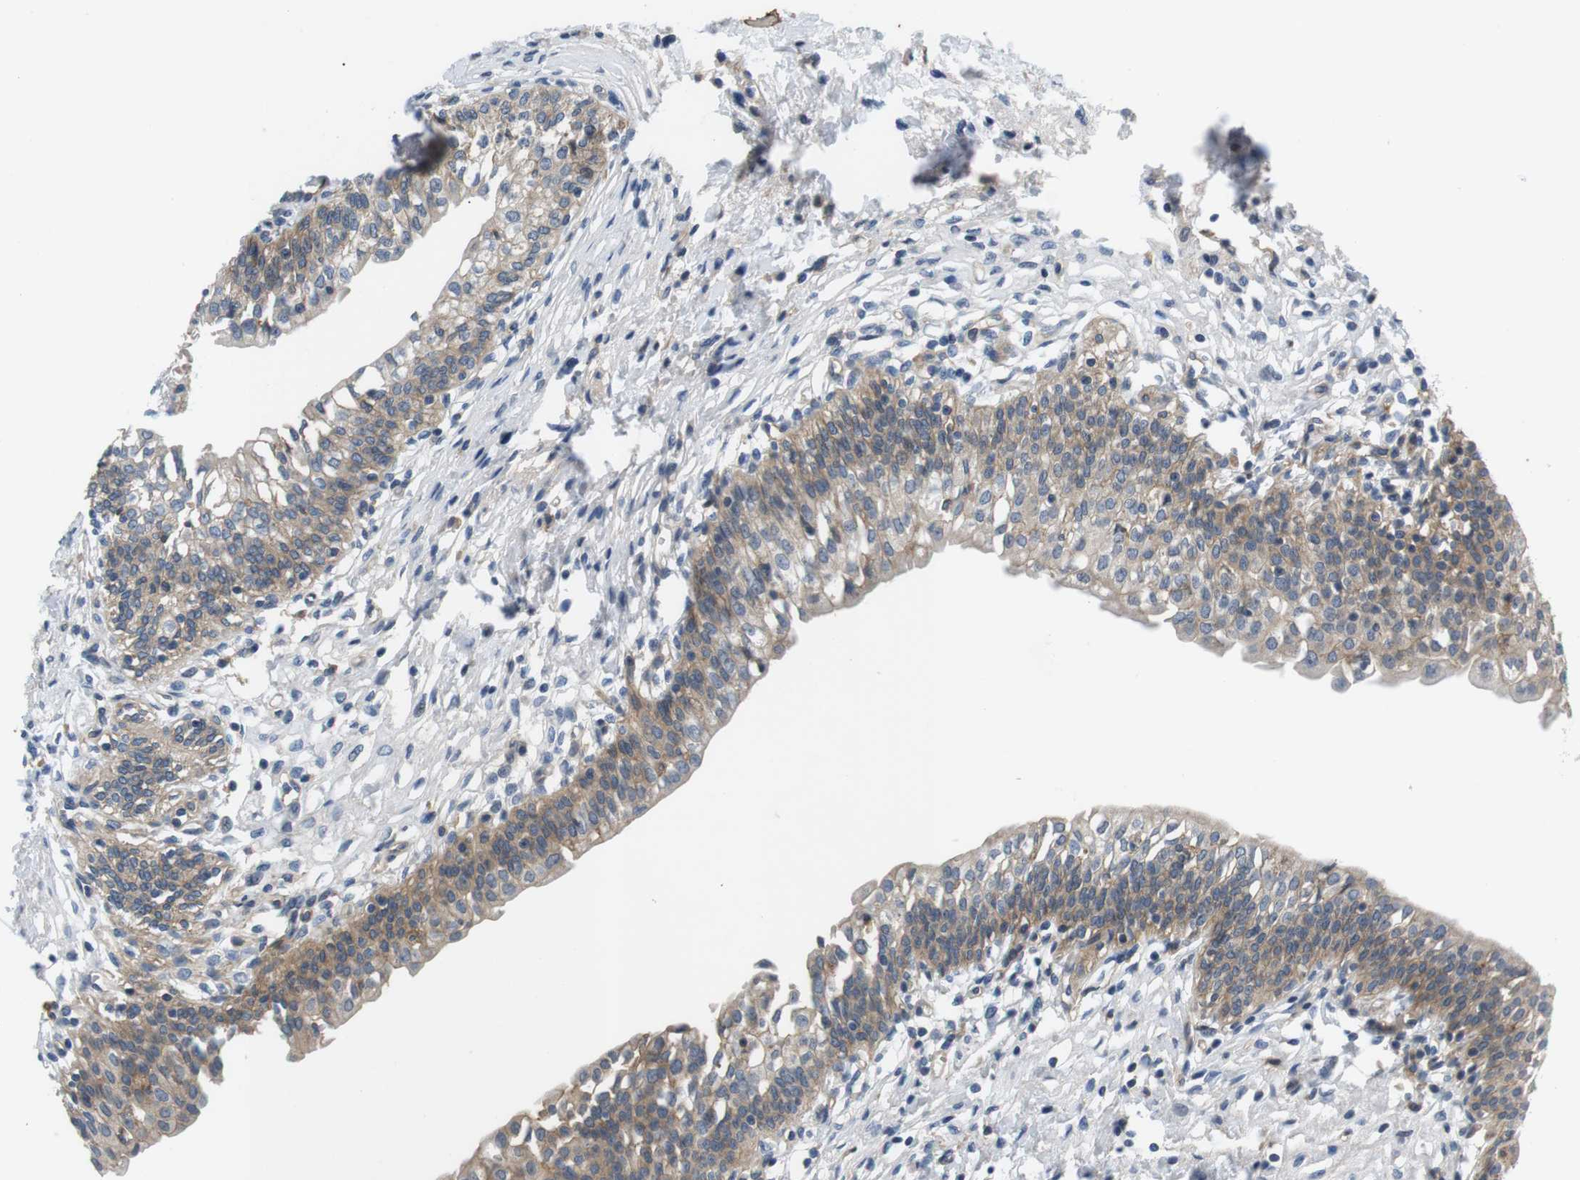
{"staining": {"intensity": "weak", "quantity": "25%-75%", "location": "cytoplasmic/membranous"}, "tissue": "urinary bladder", "cell_type": "Urothelial cells", "image_type": "normal", "snomed": [{"axis": "morphology", "description": "Normal tissue, NOS"}, {"axis": "topography", "description": "Urinary bladder"}], "caption": "Protein expression analysis of unremarkable human urinary bladder reveals weak cytoplasmic/membranous positivity in about 25%-75% of urothelial cells. (DAB (3,3'-diaminobenzidine) IHC with brightfield microscopy, high magnification).", "gene": "SLC30A1", "patient": {"sex": "male", "age": 55}}